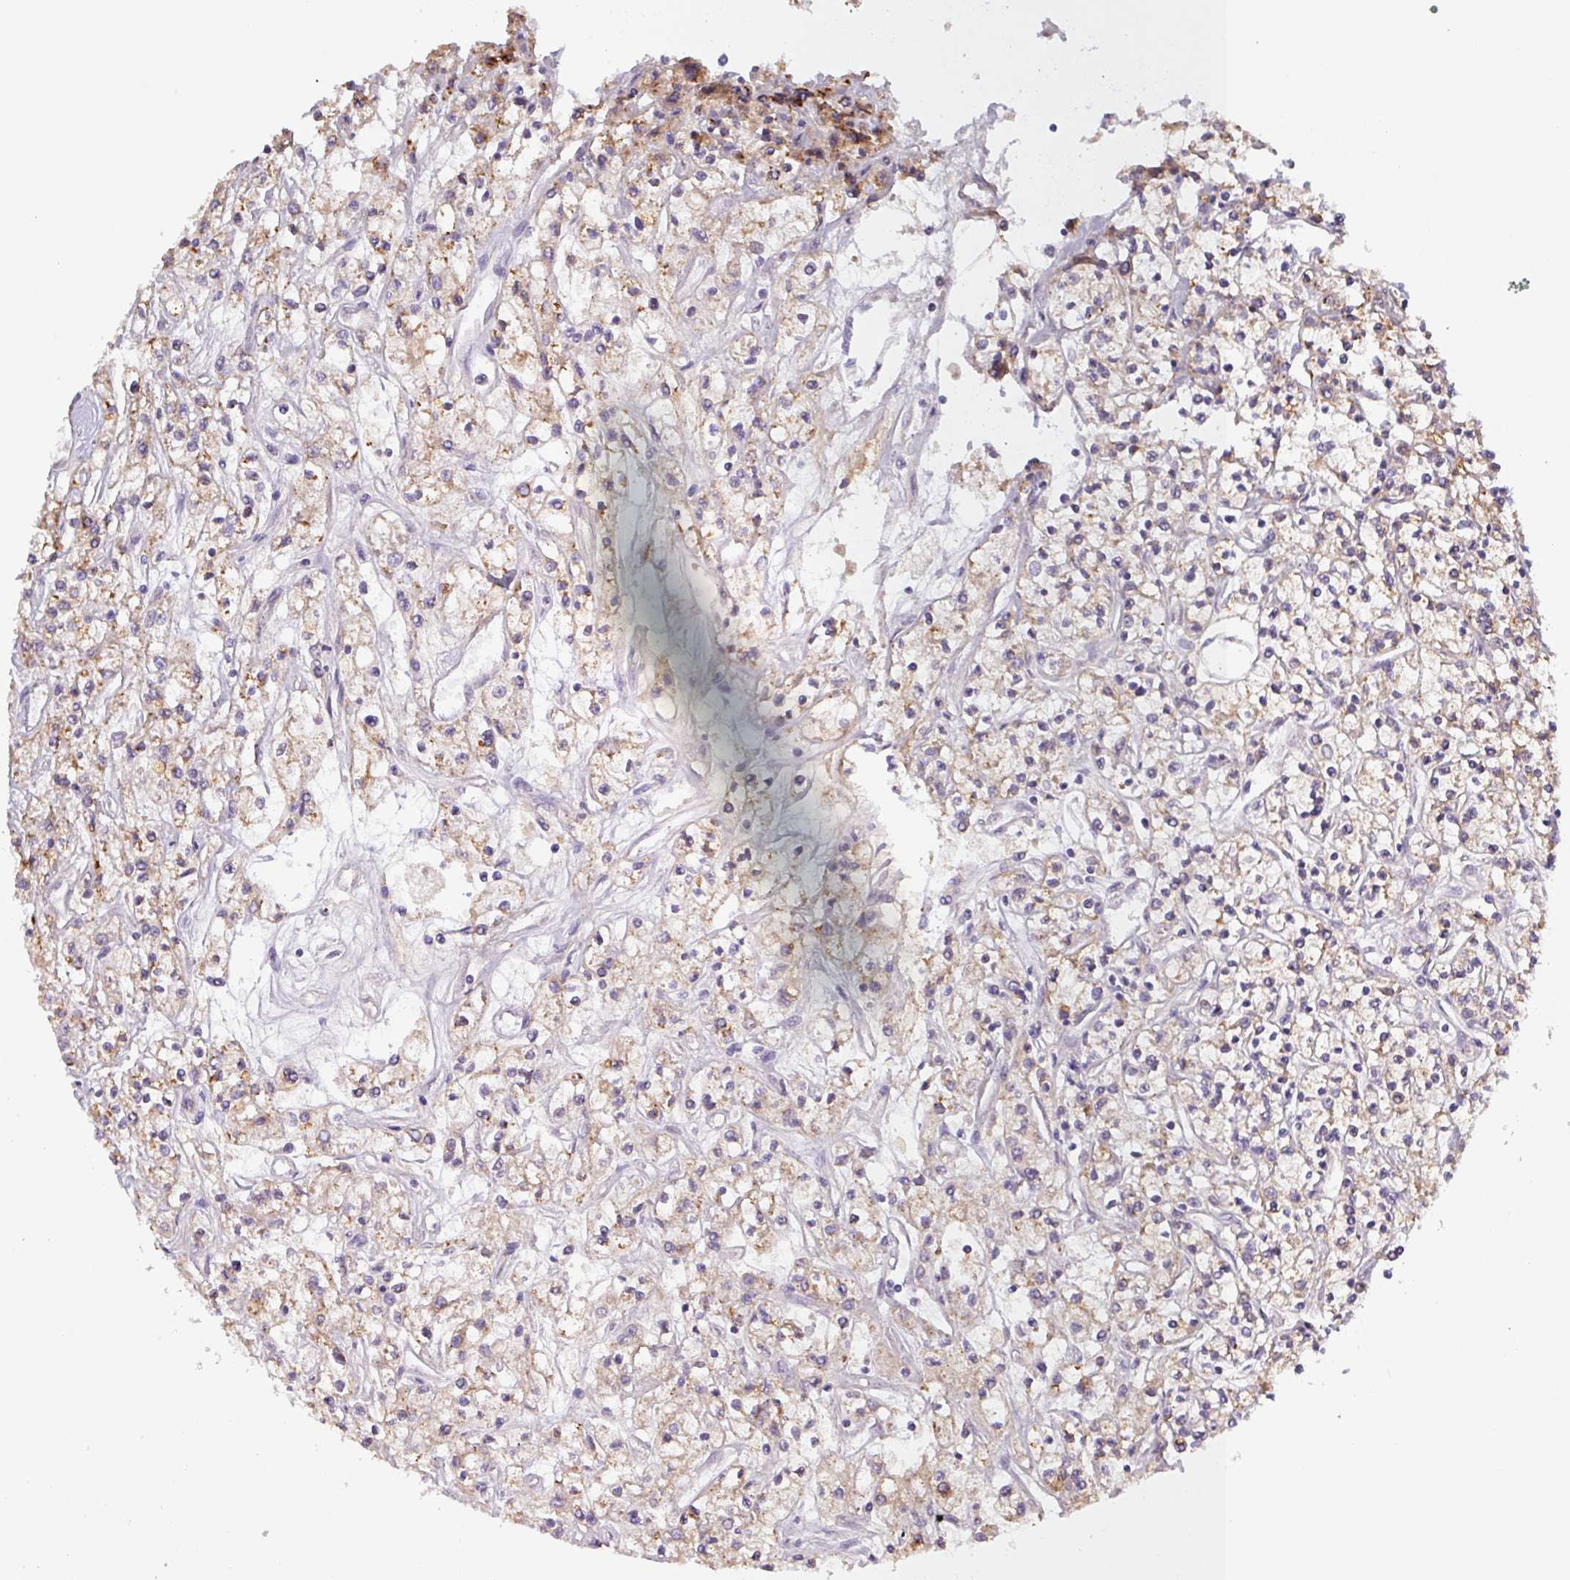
{"staining": {"intensity": "moderate", "quantity": ">75%", "location": "cytoplasmic/membranous"}, "tissue": "renal cancer", "cell_type": "Tumor cells", "image_type": "cancer", "snomed": [{"axis": "morphology", "description": "Adenocarcinoma, NOS"}, {"axis": "topography", "description": "Kidney"}], "caption": "The photomicrograph exhibits staining of renal cancer (adenocarcinoma), revealing moderate cytoplasmic/membranous protein staining (brown color) within tumor cells.", "gene": "SFTPB", "patient": {"sex": "female", "age": 59}}